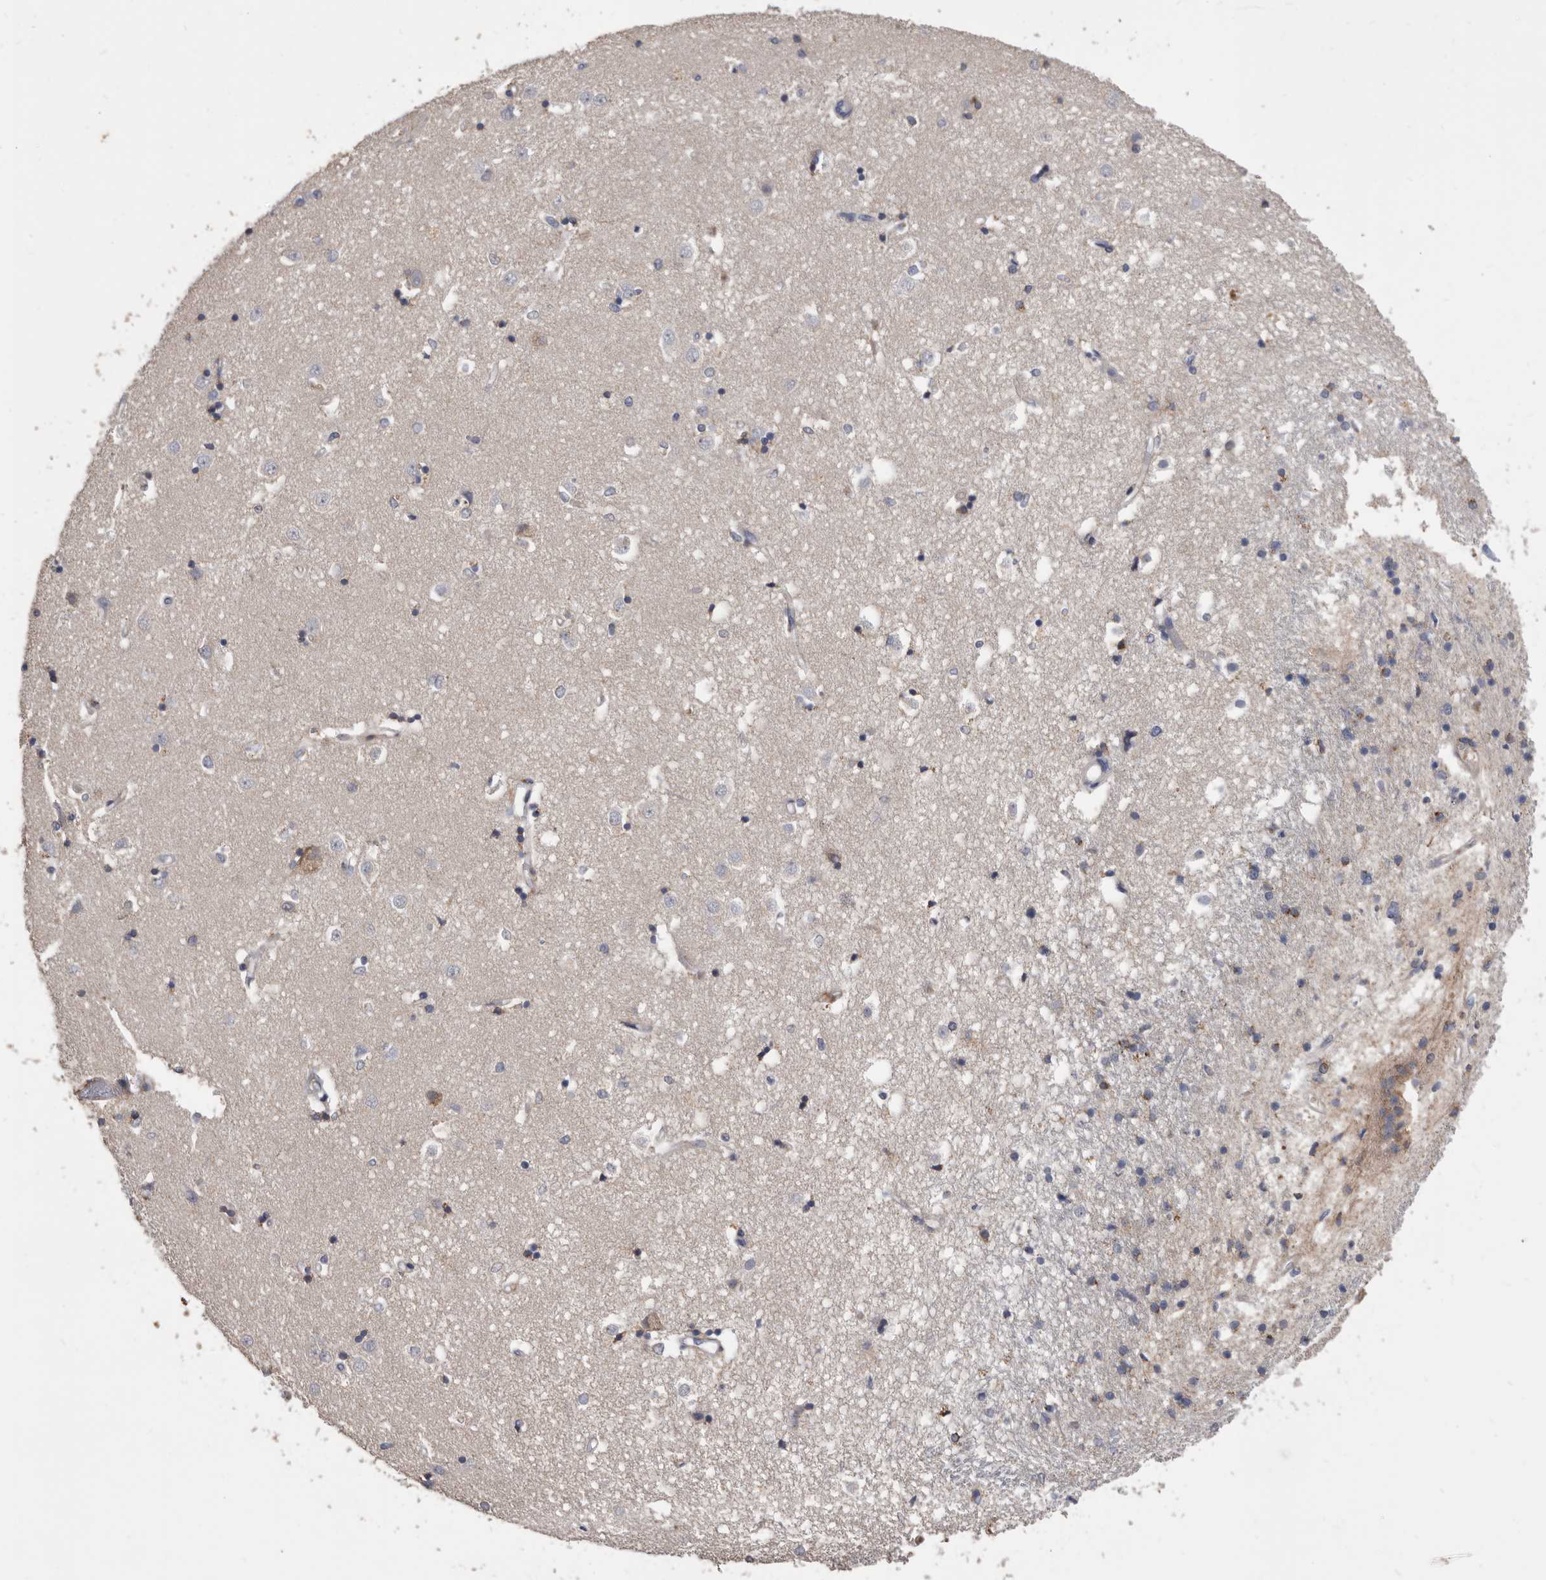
{"staining": {"intensity": "moderate", "quantity": "<25%", "location": "cytoplasmic/membranous"}, "tissue": "caudate", "cell_type": "Glial cells", "image_type": "normal", "snomed": [{"axis": "morphology", "description": "Normal tissue, NOS"}, {"axis": "topography", "description": "Lateral ventricle wall"}], "caption": "Brown immunohistochemical staining in benign caudate reveals moderate cytoplasmic/membranous staining in approximately <25% of glial cells. (IHC, brightfield microscopy, high magnification).", "gene": "CRISPLD2", "patient": {"sex": "male", "age": 45}}